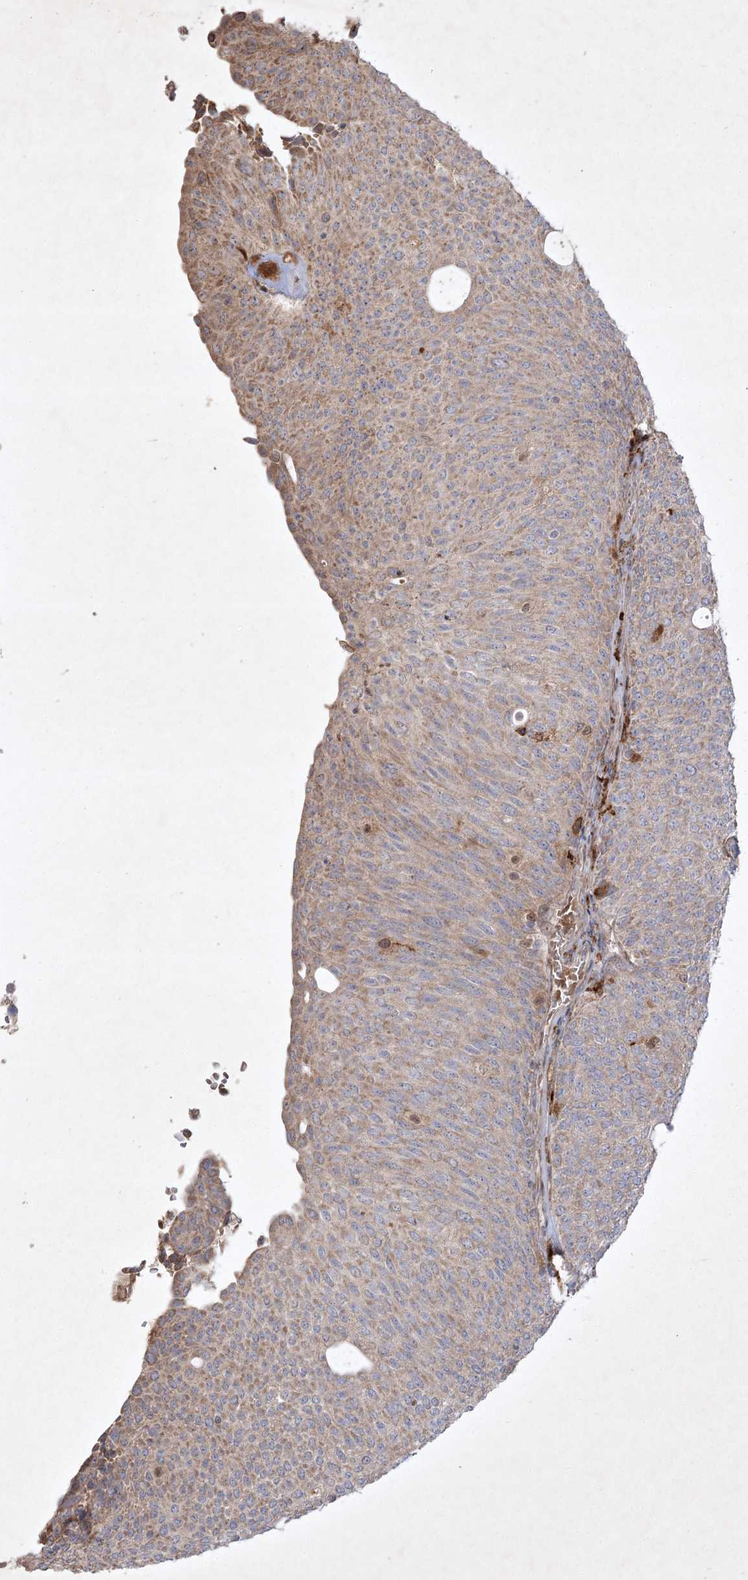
{"staining": {"intensity": "moderate", "quantity": "25%-75%", "location": "cytoplasmic/membranous"}, "tissue": "urothelial cancer", "cell_type": "Tumor cells", "image_type": "cancer", "snomed": [{"axis": "morphology", "description": "Urothelial carcinoma, Low grade"}, {"axis": "topography", "description": "Urinary bladder"}], "caption": "Urothelial cancer tissue shows moderate cytoplasmic/membranous expression in approximately 25%-75% of tumor cells, visualized by immunohistochemistry. The staining was performed using DAB to visualize the protein expression in brown, while the nuclei were stained in blue with hematoxylin (Magnification: 20x).", "gene": "KBTBD4", "patient": {"sex": "female", "age": 79}}